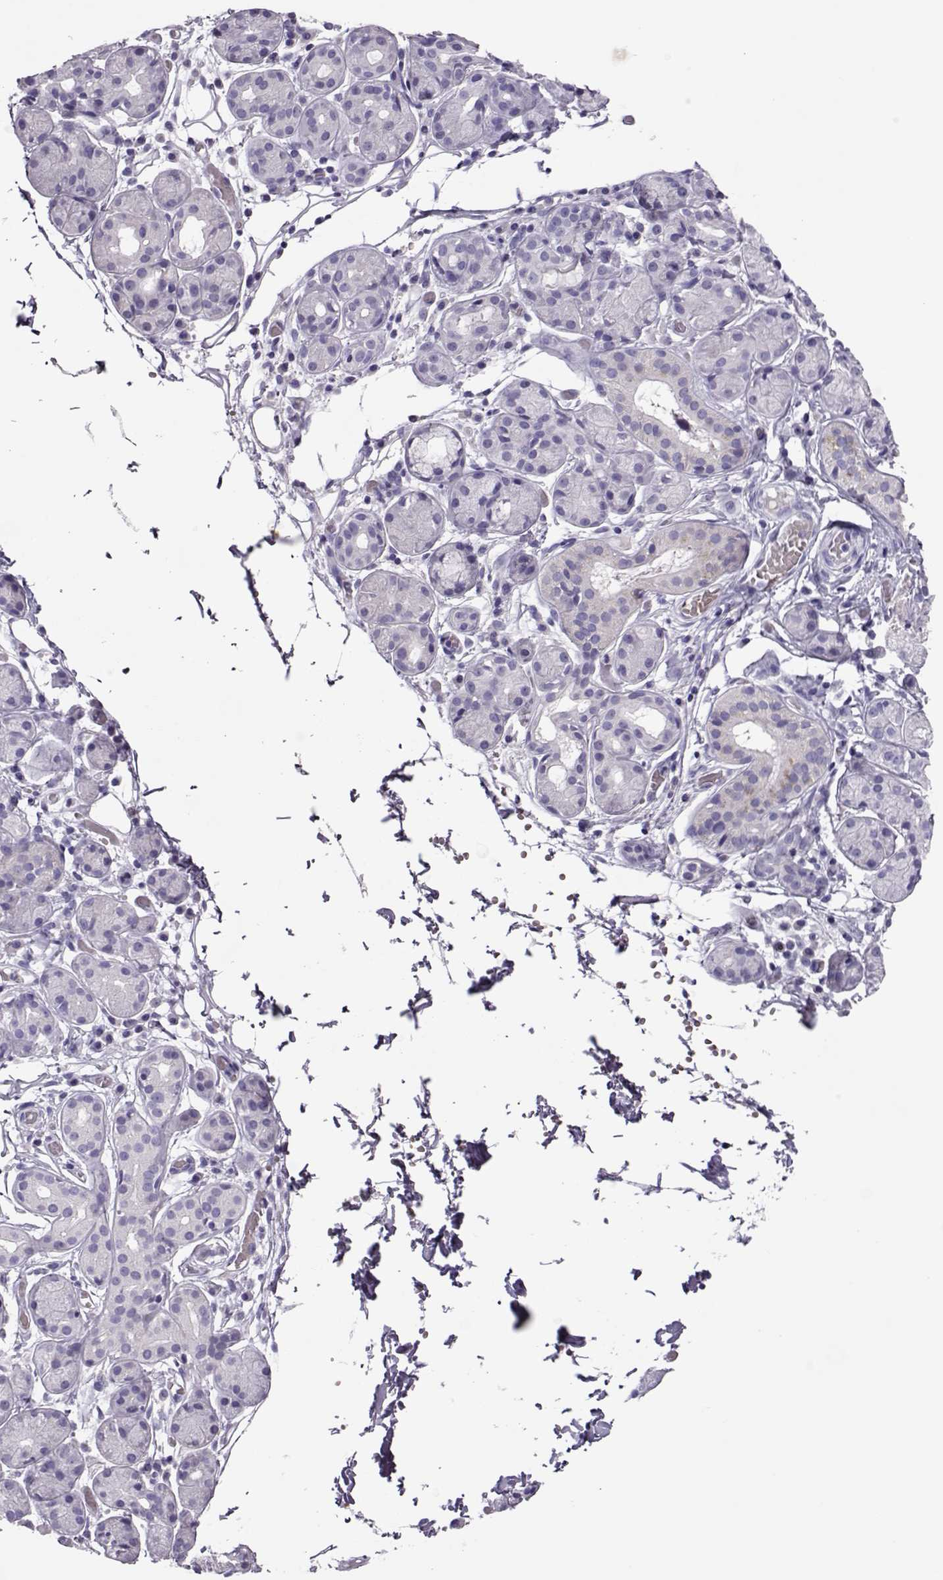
{"staining": {"intensity": "negative", "quantity": "none", "location": "none"}, "tissue": "salivary gland", "cell_type": "Glandular cells", "image_type": "normal", "snomed": [{"axis": "morphology", "description": "Normal tissue, NOS"}, {"axis": "topography", "description": "Salivary gland"}, {"axis": "topography", "description": "Peripheral nerve tissue"}], "caption": "An immunohistochemistry photomicrograph of unremarkable salivary gland is shown. There is no staining in glandular cells of salivary gland.", "gene": "LINGO1", "patient": {"sex": "male", "age": 71}}